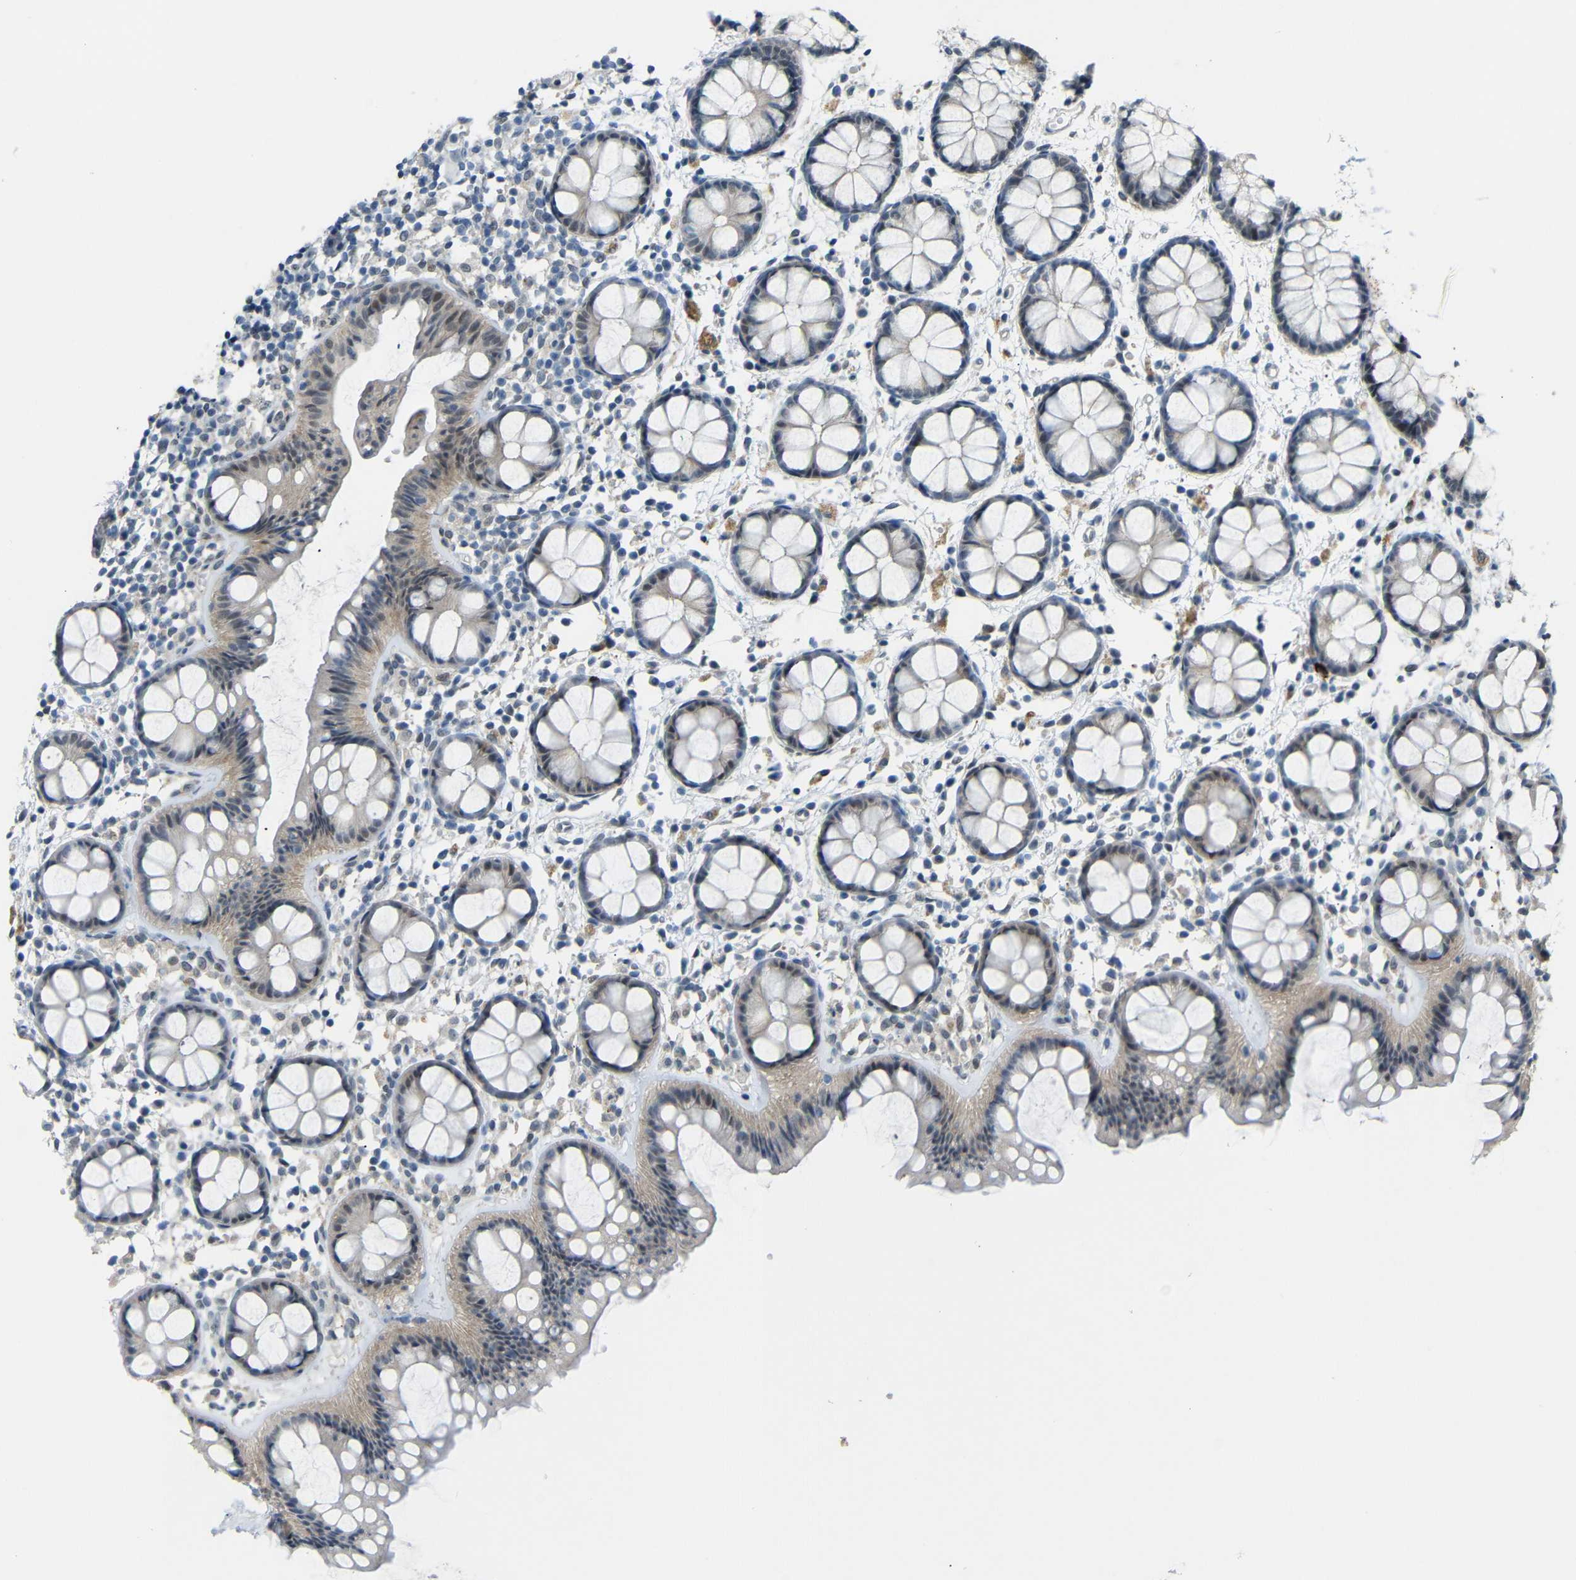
{"staining": {"intensity": "moderate", "quantity": "25%-75%", "location": "nuclear"}, "tissue": "rectum", "cell_type": "Glandular cells", "image_type": "normal", "snomed": [{"axis": "morphology", "description": "Normal tissue, NOS"}, {"axis": "topography", "description": "Rectum"}], "caption": "An immunohistochemistry (IHC) micrograph of benign tissue is shown. Protein staining in brown shows moderate nuclear positivity in rectum within glandular cells. (IHC, brightfield microscopy, high magnification).", "gene": "GPR158", "patient": {"sex": "female", "age": 66}}